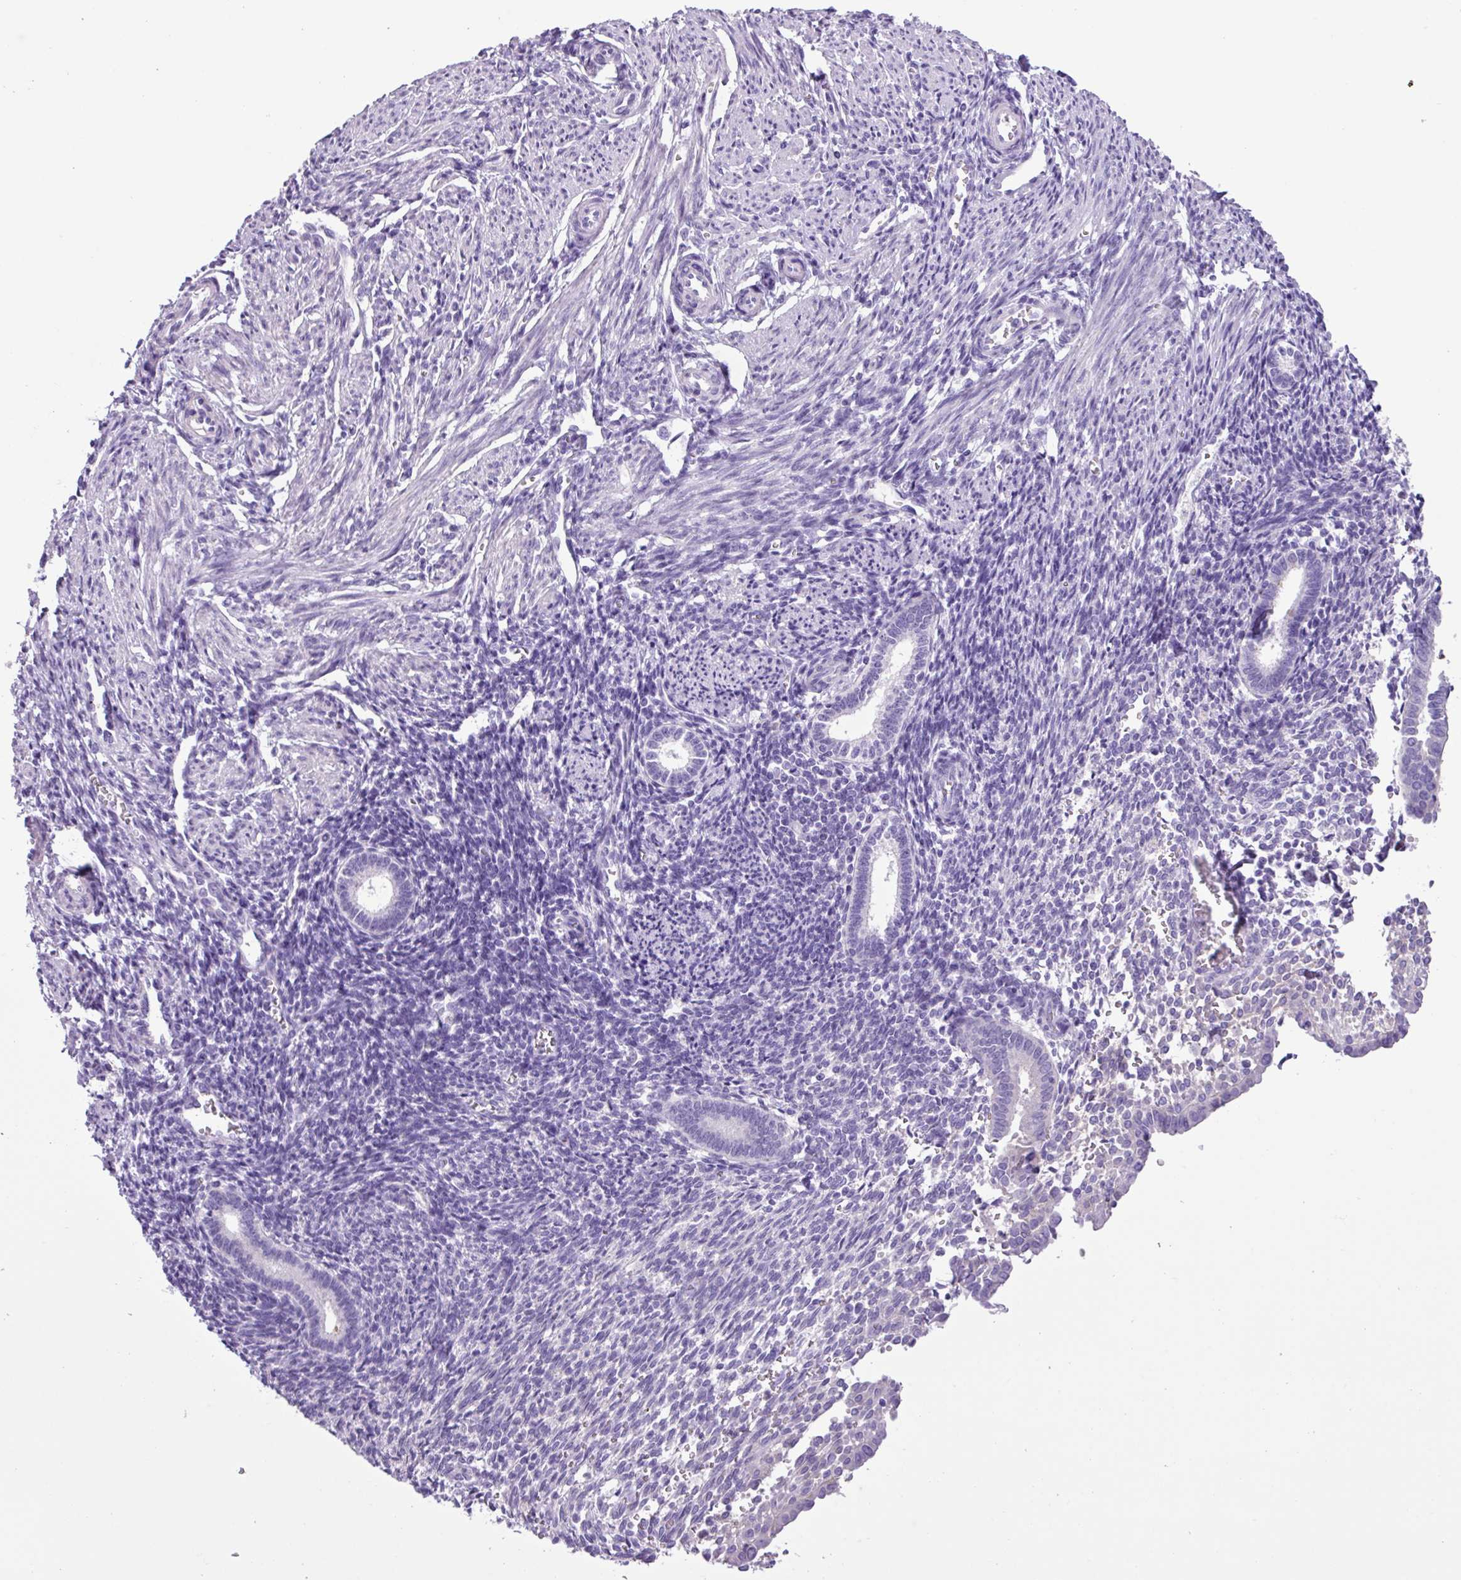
{"staining": {"intensity": "negative", "quantity": "none", "location": "none"}, "tissue": "endometrium", "cell_type": "Cells in endometrial stroma", "image_type": "normal", "snomed": [{"axis": "morphology", "description": "Normal tissue, NOS"}, {"axis": "topography", "description": "Endometrium"}], "caption": "IHC of normal endometrium displays no positivity in cells in endometrial stroma. The staining was performed using DAB (3,3'-diaminobenzidine) to visualize the protein expression in brown, while the nuclei were stained in blue with hematoxylin (Magnification: 20x).", "gene": "CYSTM1", "patient": {"sex": "female", "age": 32}}